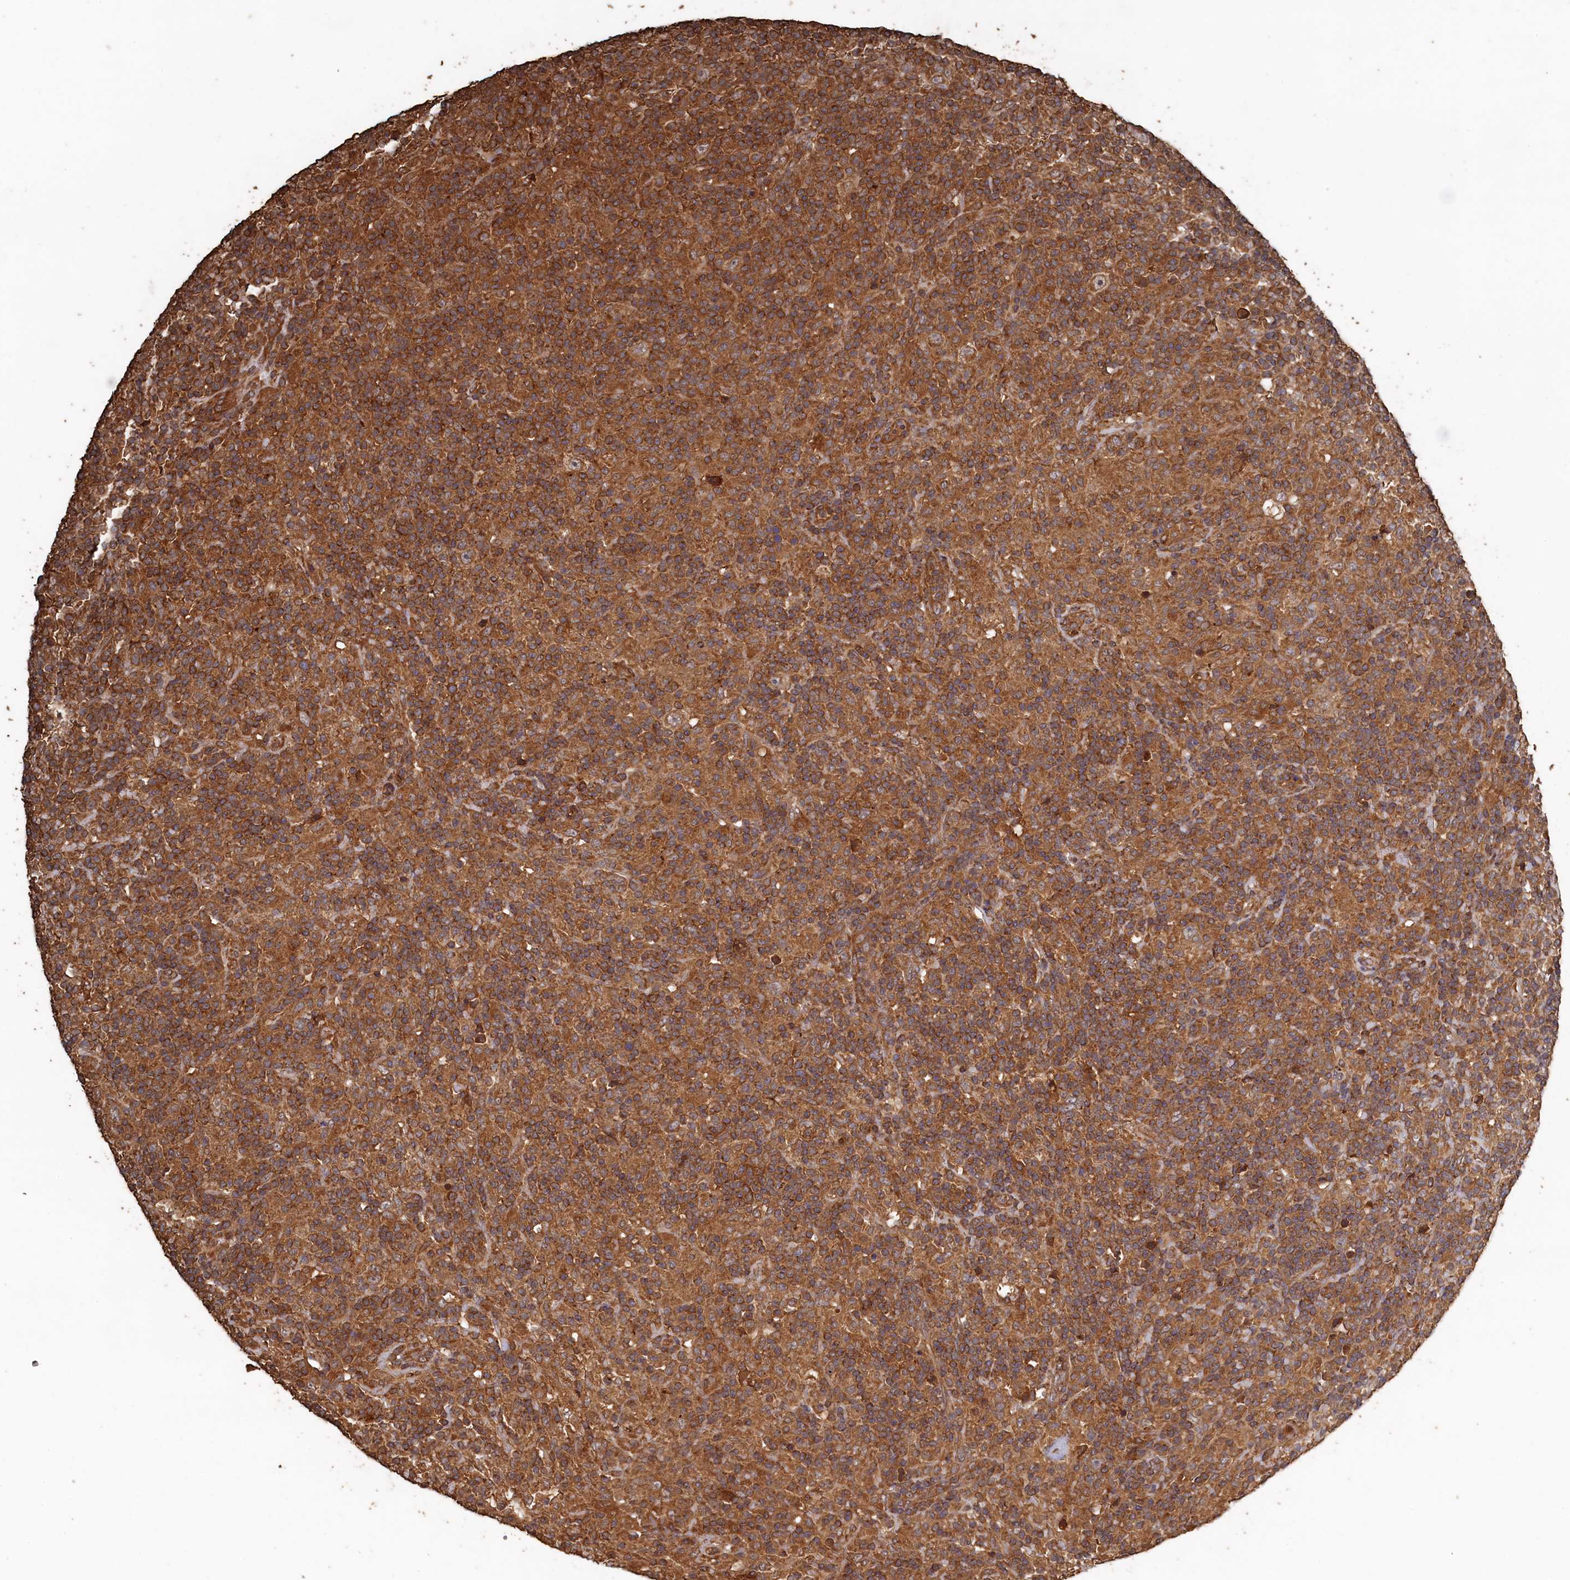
{"staining": {"intensity": "moderate", "quantity": ">75%", "location": "cytoplasmic/membranous"}, "tissue": "lymphoma", "cell_type": "Tumor cells", "image_type": "cancer", "snomed": [{"axis": "morphology", "description": "Hodgkin's disease, NOS"}, {"axis": "topography", "description": "Lymph node"}], "caption": "Immunohistochemical staining of Hodgkin's disease shows medium levels of moderate cytoplasmic/membranous protein expression in approximately >75% of tumor cells.", "gene": "SNX33", "patient": {"sex": "male", "age": 70}}